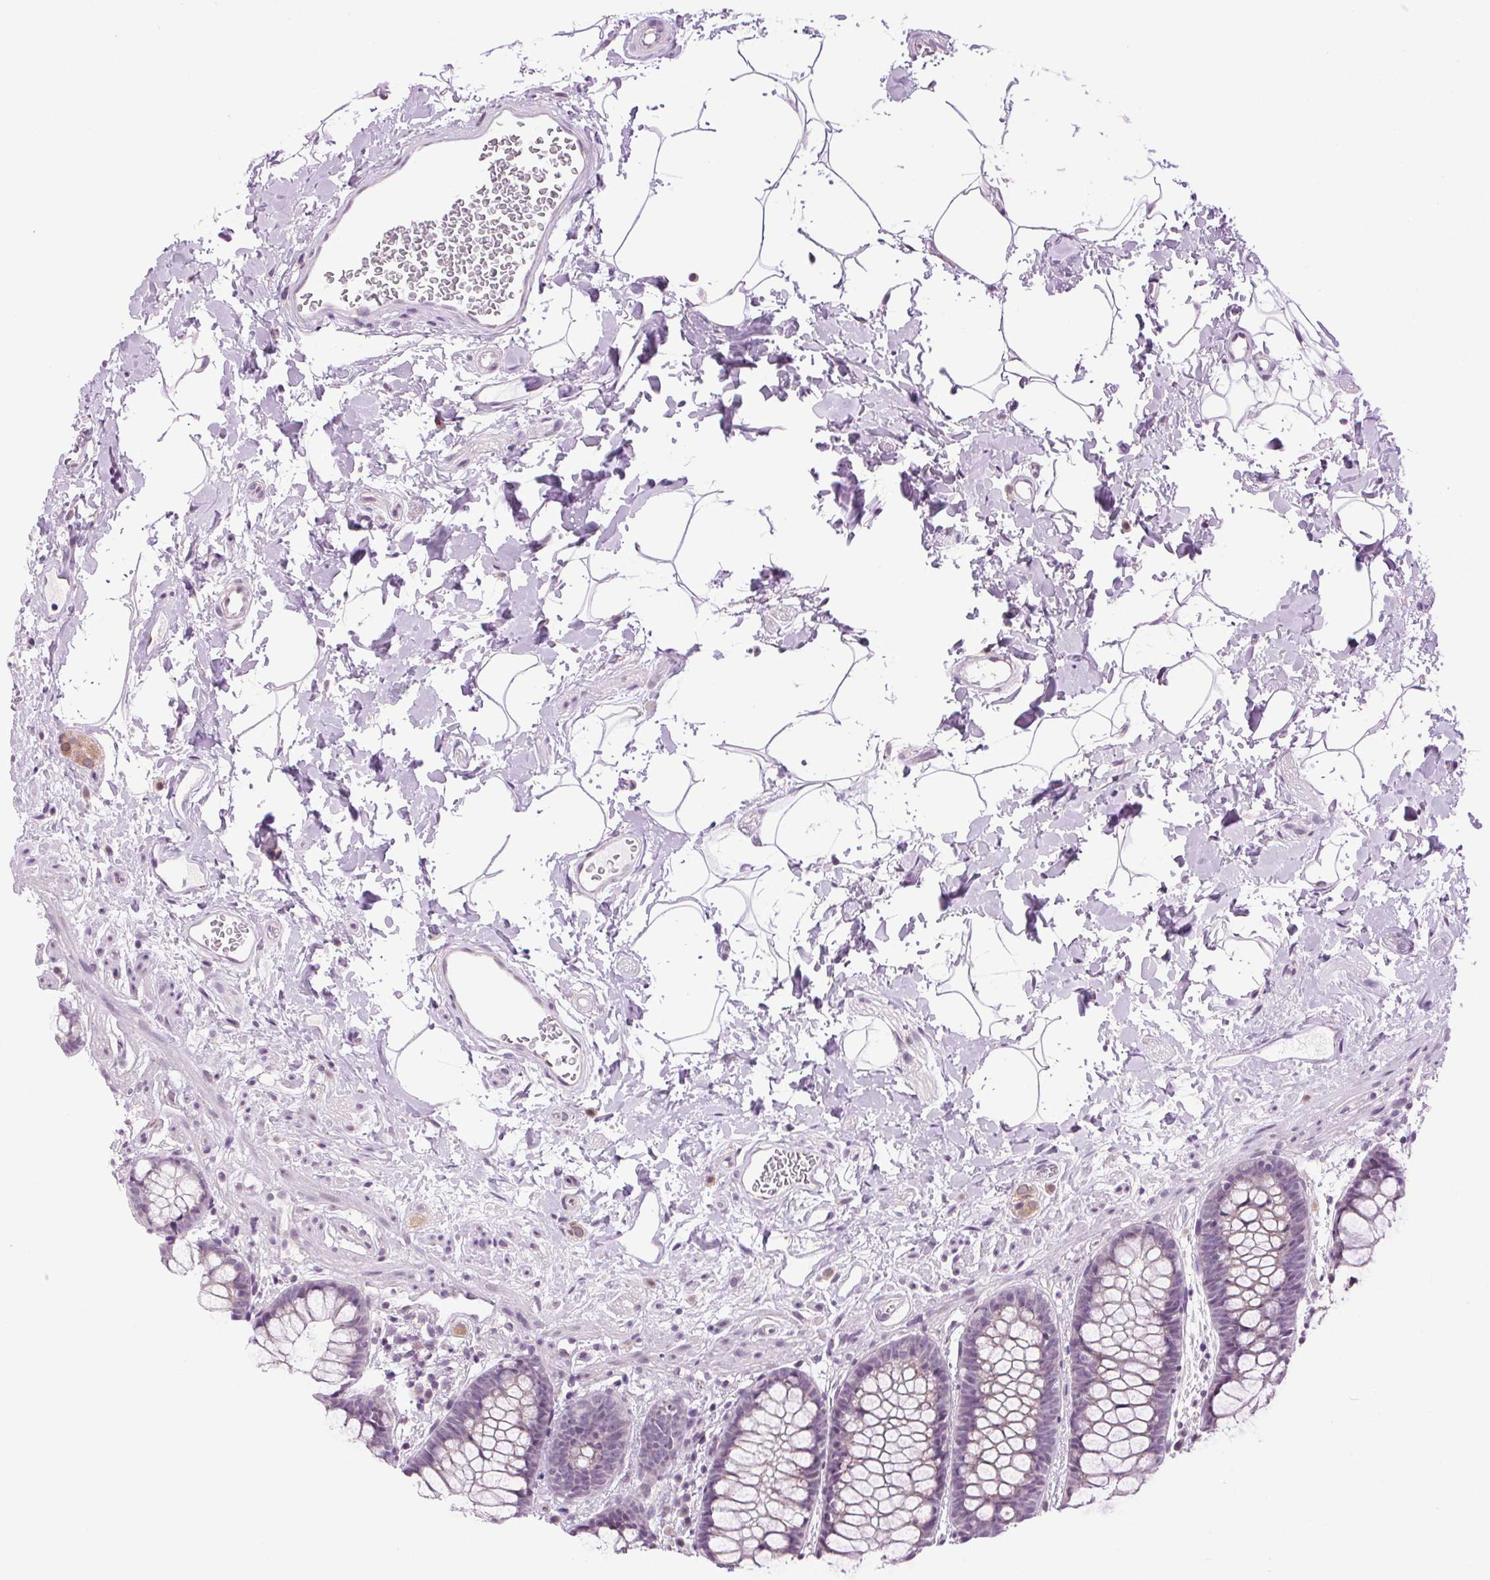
{"staining": {"intensity": "negative", "quantity": "none", "location": "none"}, "tissue": "rectum", "cell_type": "Glandular cells", "image_type": "normal", "snomed": [{"axis": "morphology", "description": "Normal tissue, NOS"}, {"axis": "topography", "description": "Rectum"}], "caption": "High magnification brightfield microscopy of benign rectum stained with DAB (3,3'-diaminobenzidine) (brown) and counterstained with hematoxylin (blue): glandular cells show no significant staining.", "gene": "SMIM13", "patient": {"sex": "female", "age": 62}}